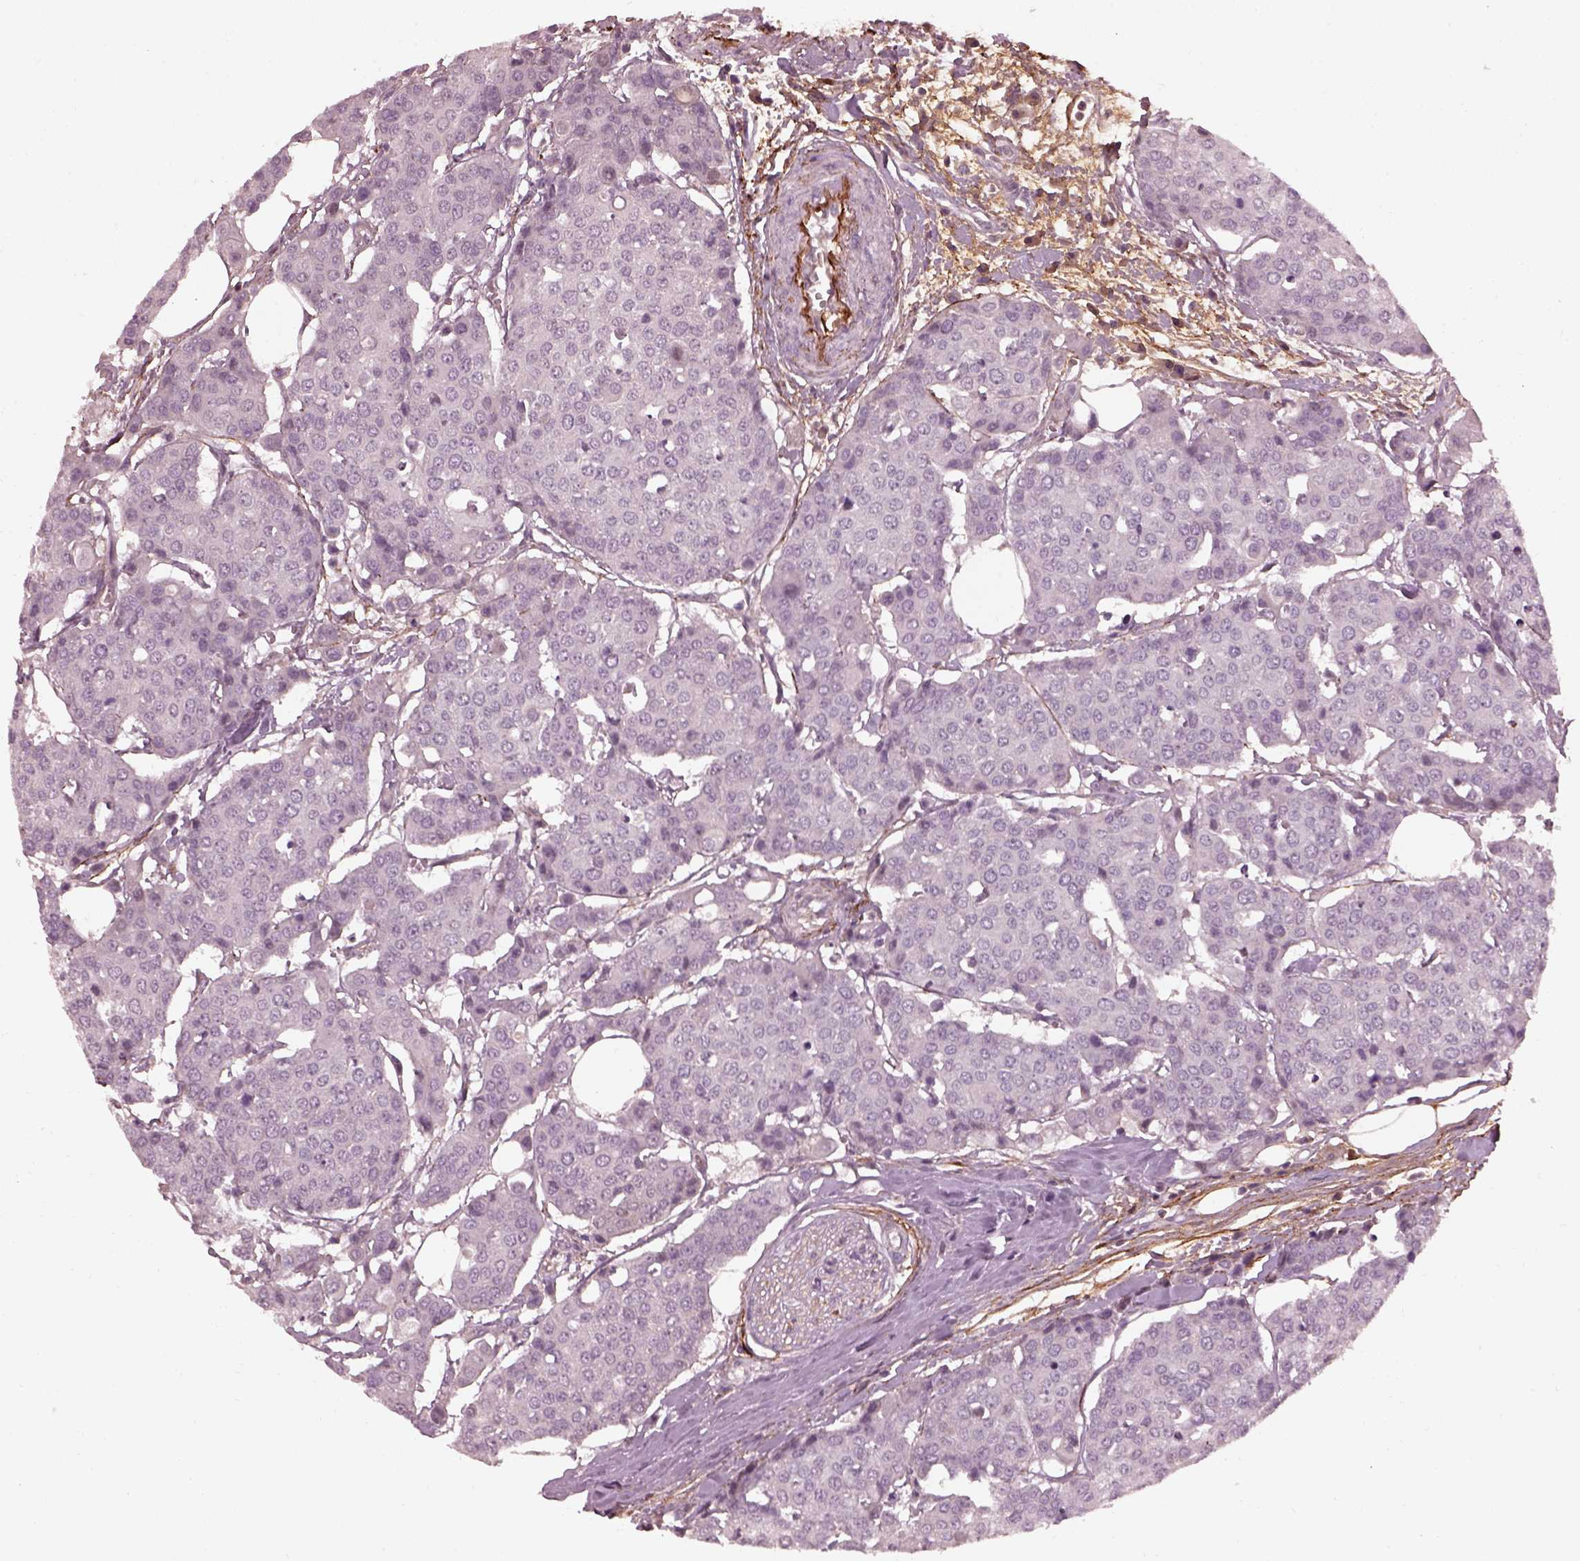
{"staining": {"intensity": "negative", "quantity": "none", "location": "none"}, "tissue": "carcinoid", "cell_type": "Tumor cells", "image_type": "cancer", "snomed": [{"axis": "morphology", "description": "Carcinoid, malignant, NOS"}, {"axis": "topography", "description": "Colon"}], "caption": "Human malignant carcinoid stained for a protein using immunohistochemistry demonstrates no staining in tumor cells.", "gene": "EFEMP1", "patient": {"sex": "male", "age": 81}}